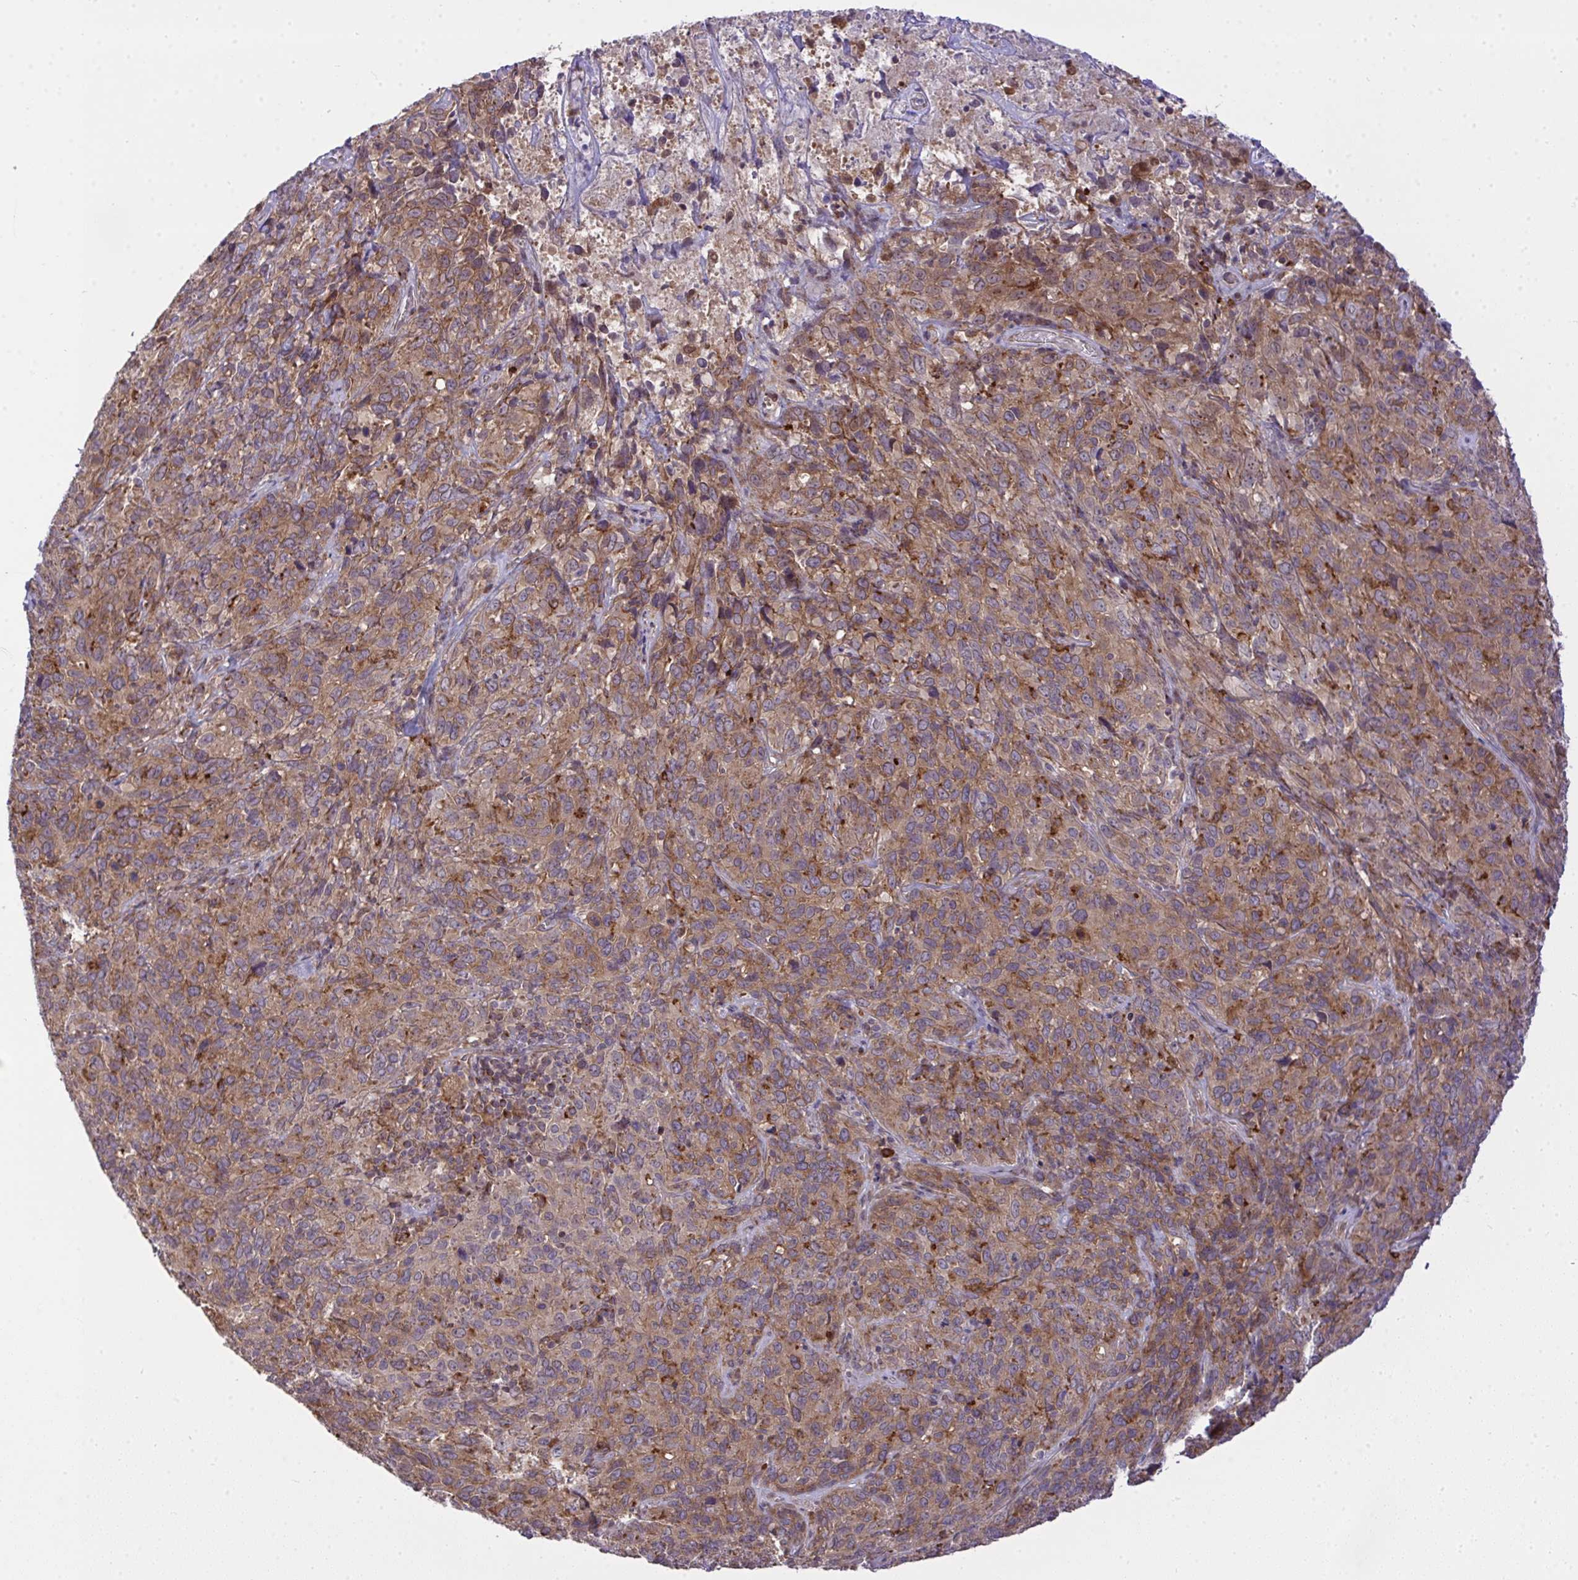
{"staining": {"intensity": "weak", "quantity": ">75%", "location": "cytoplasmic/membranous"}, "tissue": "cervical cancer", "cell_type": "Tumor cells", "image_type": "cancer", "snomed": [{"axis": "morphology", "description": "Squamous cell carcinoma, NOS"}, {"axis": "topography", "description": "Cervix"}], "caption": "Cervical cancer (squamous cell carcinoma) stained with a protein marker demonstrates weak staining in tumor cells.", "gene": "SLC9A6", "patient": {"sex": "female", "age": 51}}